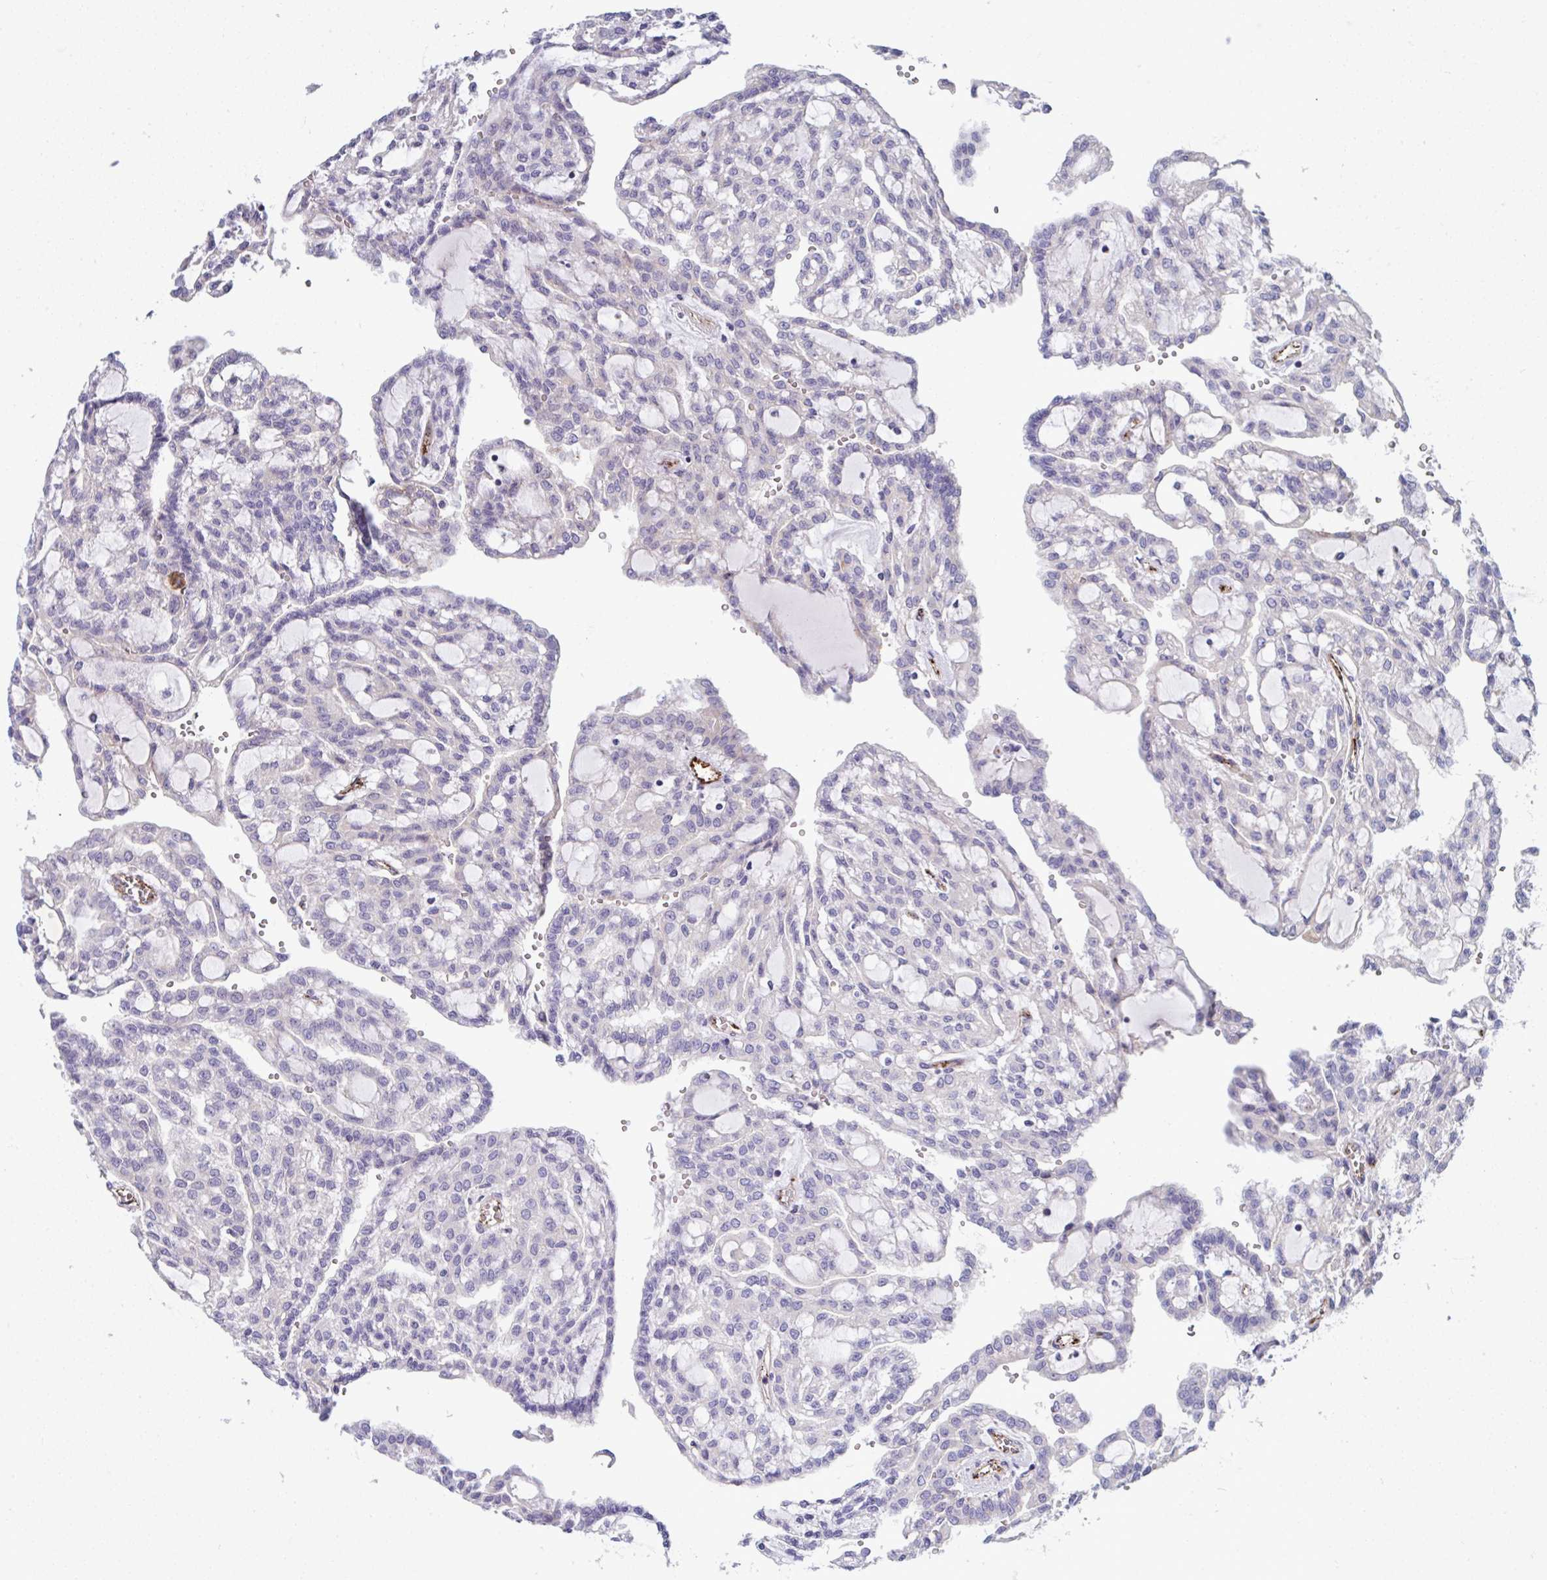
{"staining": {"intensity": "negative", "quantity": "none", "location": "none"}, "tissue": "renal cancer", "cell_type": "Tumor cells", "image_type": "cancer", "snomed": [{"axis": "morphology", "description": "Adenocarcinoma, NOS"}, {"axis": "topography", "description": "Kidney"}], "caption": "Immunohistochemistry (IHC) of renal adenocarcinoma reveals no expression in tumor cells. (DAB (3,3'-diaminobenzidine) immunohistochemistry (IHC) with hematoxylin counter stain).", "gene": "TOR1AIP2", "patient": {"sex": "male", "age": 63}}